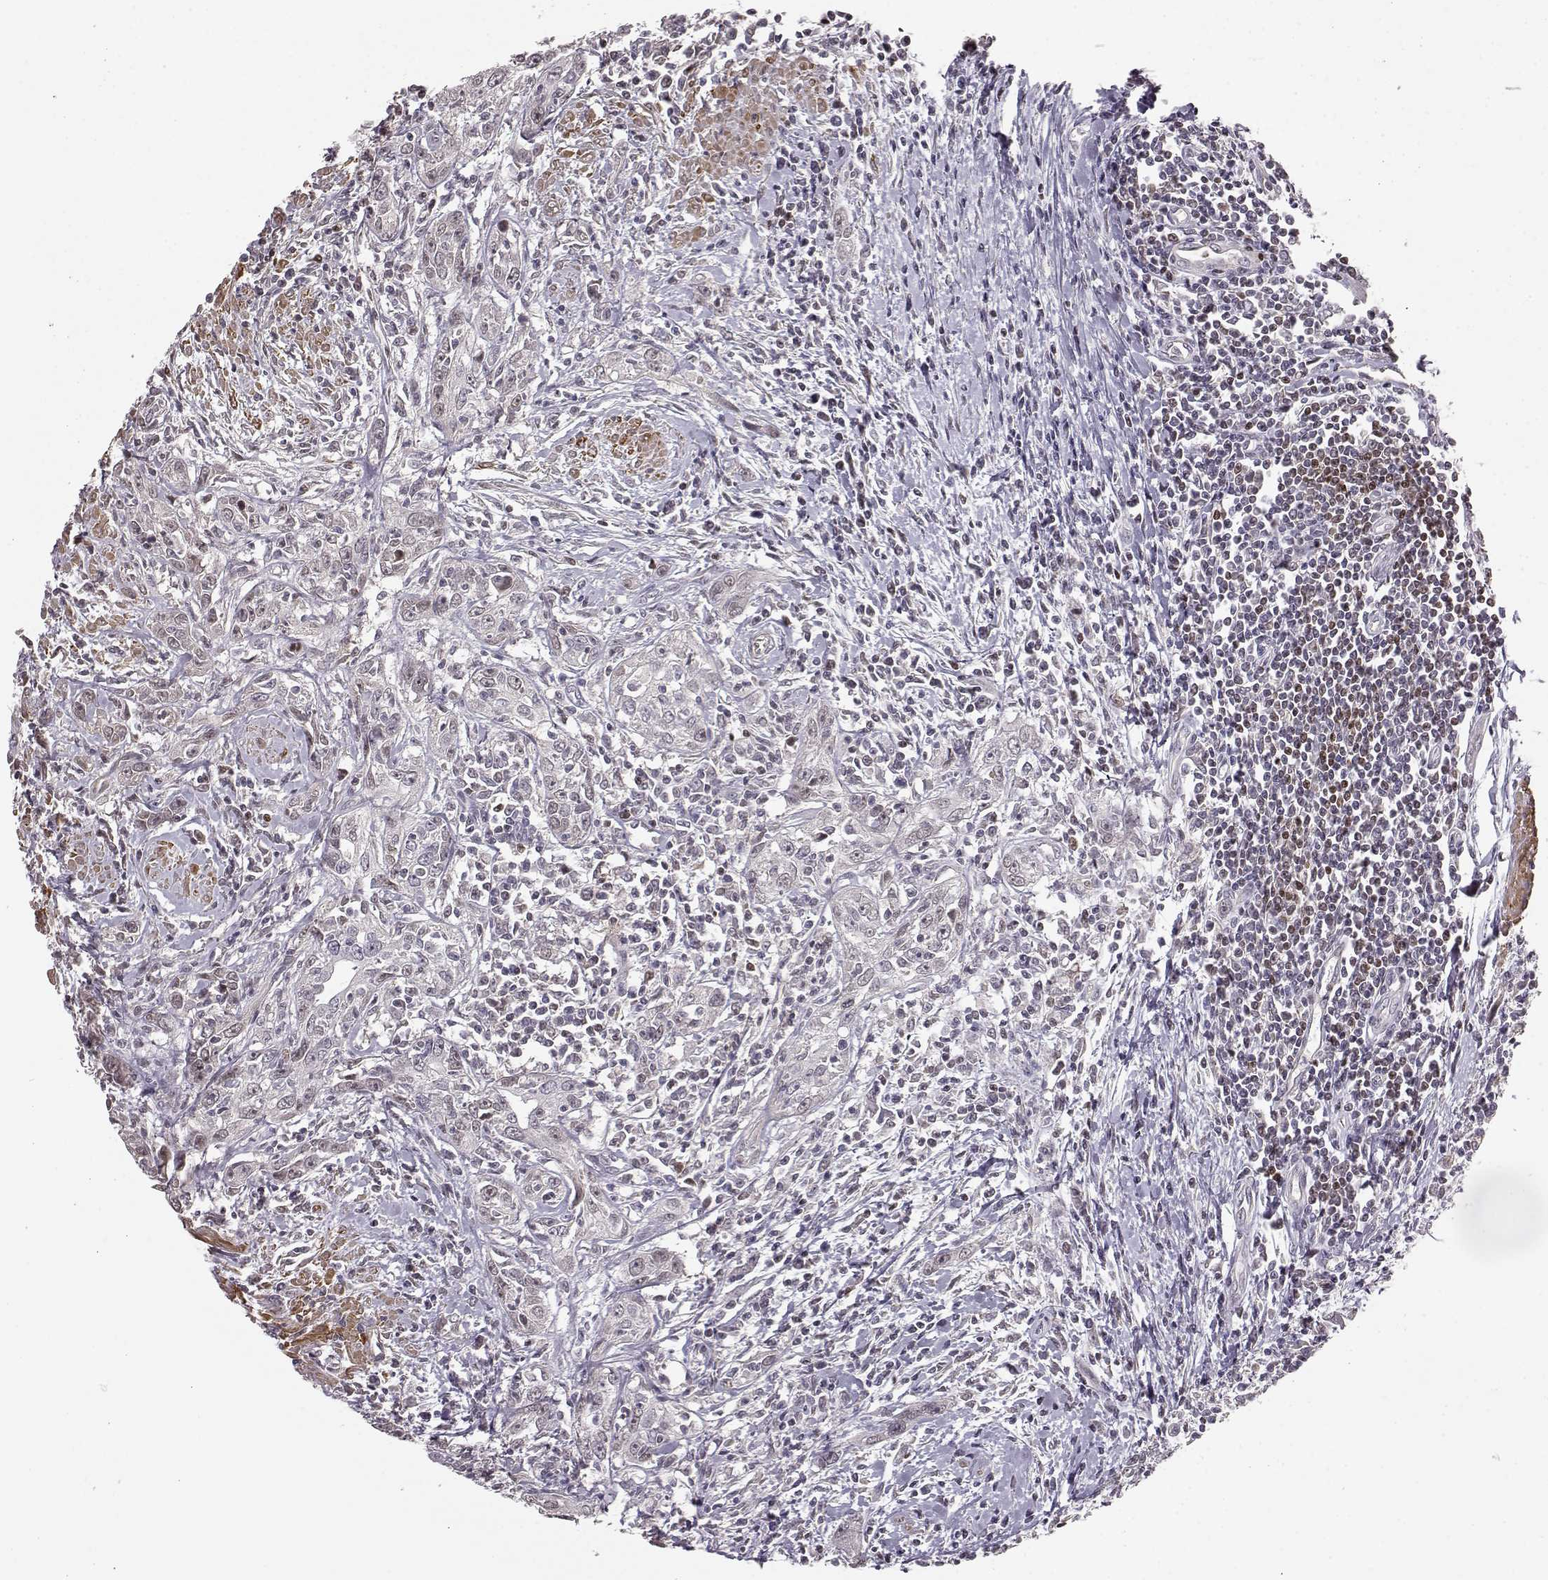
{"staining": {"intensity": "negative", "quantity": "none", "location": "none"}, "tissue": "urothelial cancer", "cell_type": "Tumor cells", "image_type": "cancer", "snomed": [{"axis": "morphology", "description": "Urothelial carcinoma, High grade"}, {"axis": "topography", "description": "Urinary bladder"}], "caption": "High-grade urothelial carcinoma stained for a protein using immunohistochemistry exhibits no expression tumor cells.", "gene": "BACH2", "patient": {"sex": "male", "age": 83}}